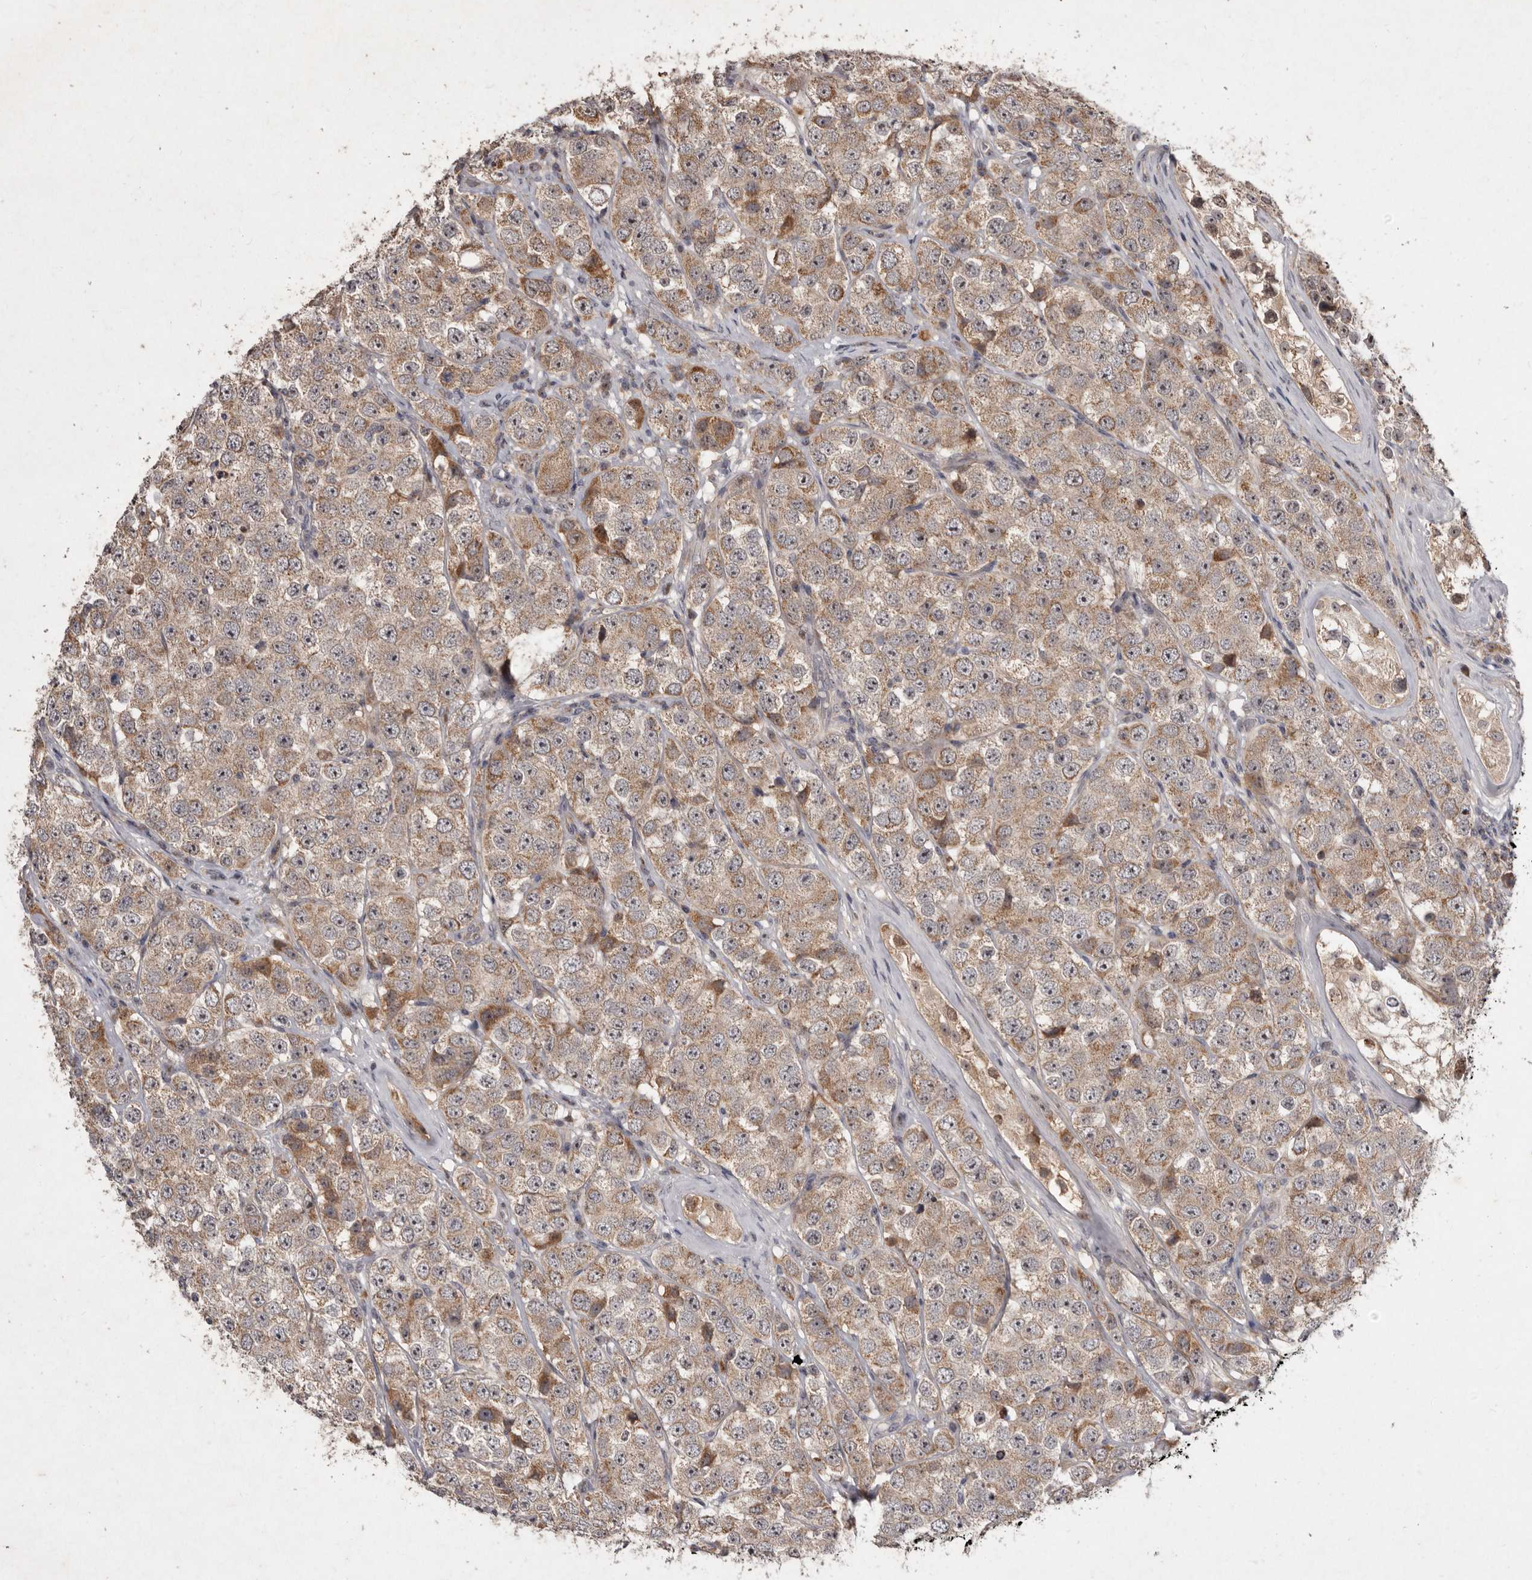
{"staining": {"intensity": "moderate", "quantity": ">75%", "location": "cytoplasmic/membranous"}, "tissue": "testis cancer", "cell_type": "Tumor cells", "image_type": "cancer", "snomed": [{"axis": "morphology", "description": "Seminoma, NOS"}, {"axis": "topography", "description": "Testis"}], "caption": "DAB (3,3'-diaminobenzidine) immunohistochemical staining of testis seminoma displays moderate cytoplasmic/membranous protein expression in about >75% of tumor cells.", "gene": "FLAD1", "patient": {"sex": "male", "age": 28}}